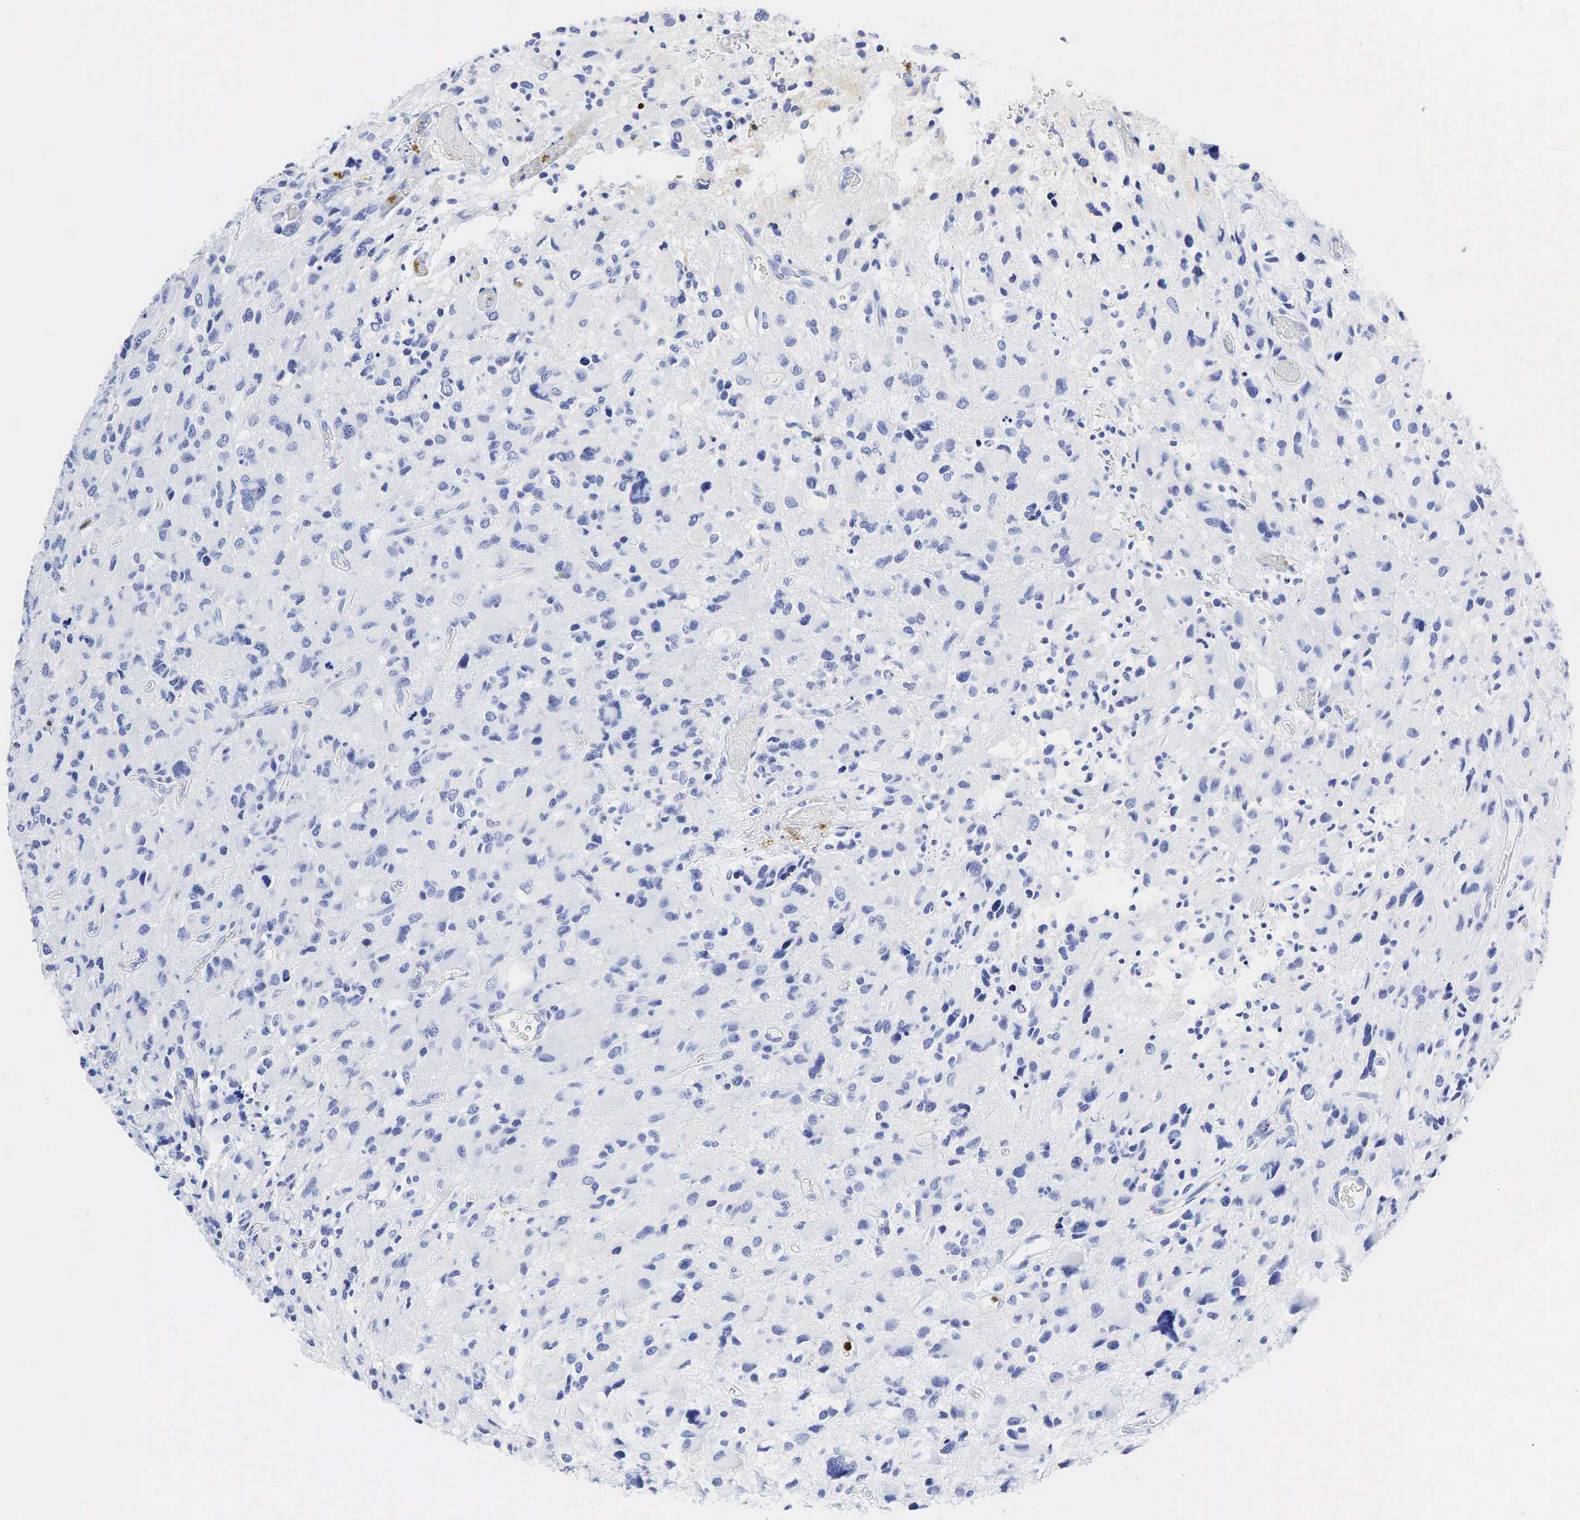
{"staining": {"intensity": "negative", "quantity": "none", "location": "none"}, "tissue": "glioma", "cell_type": "Tumor cells", "image_type": "cancer", "snomed": [{"axis": "morphology", "description": "Glioma, malignant, High grade"}, {"axis": "topography", "description": "Brain"}], "caption": "Tumor cells show no significant staining in malignant glioma (high-grade).", "gene": "LYZ", "patient": {"sex": "male", "age": 69}}